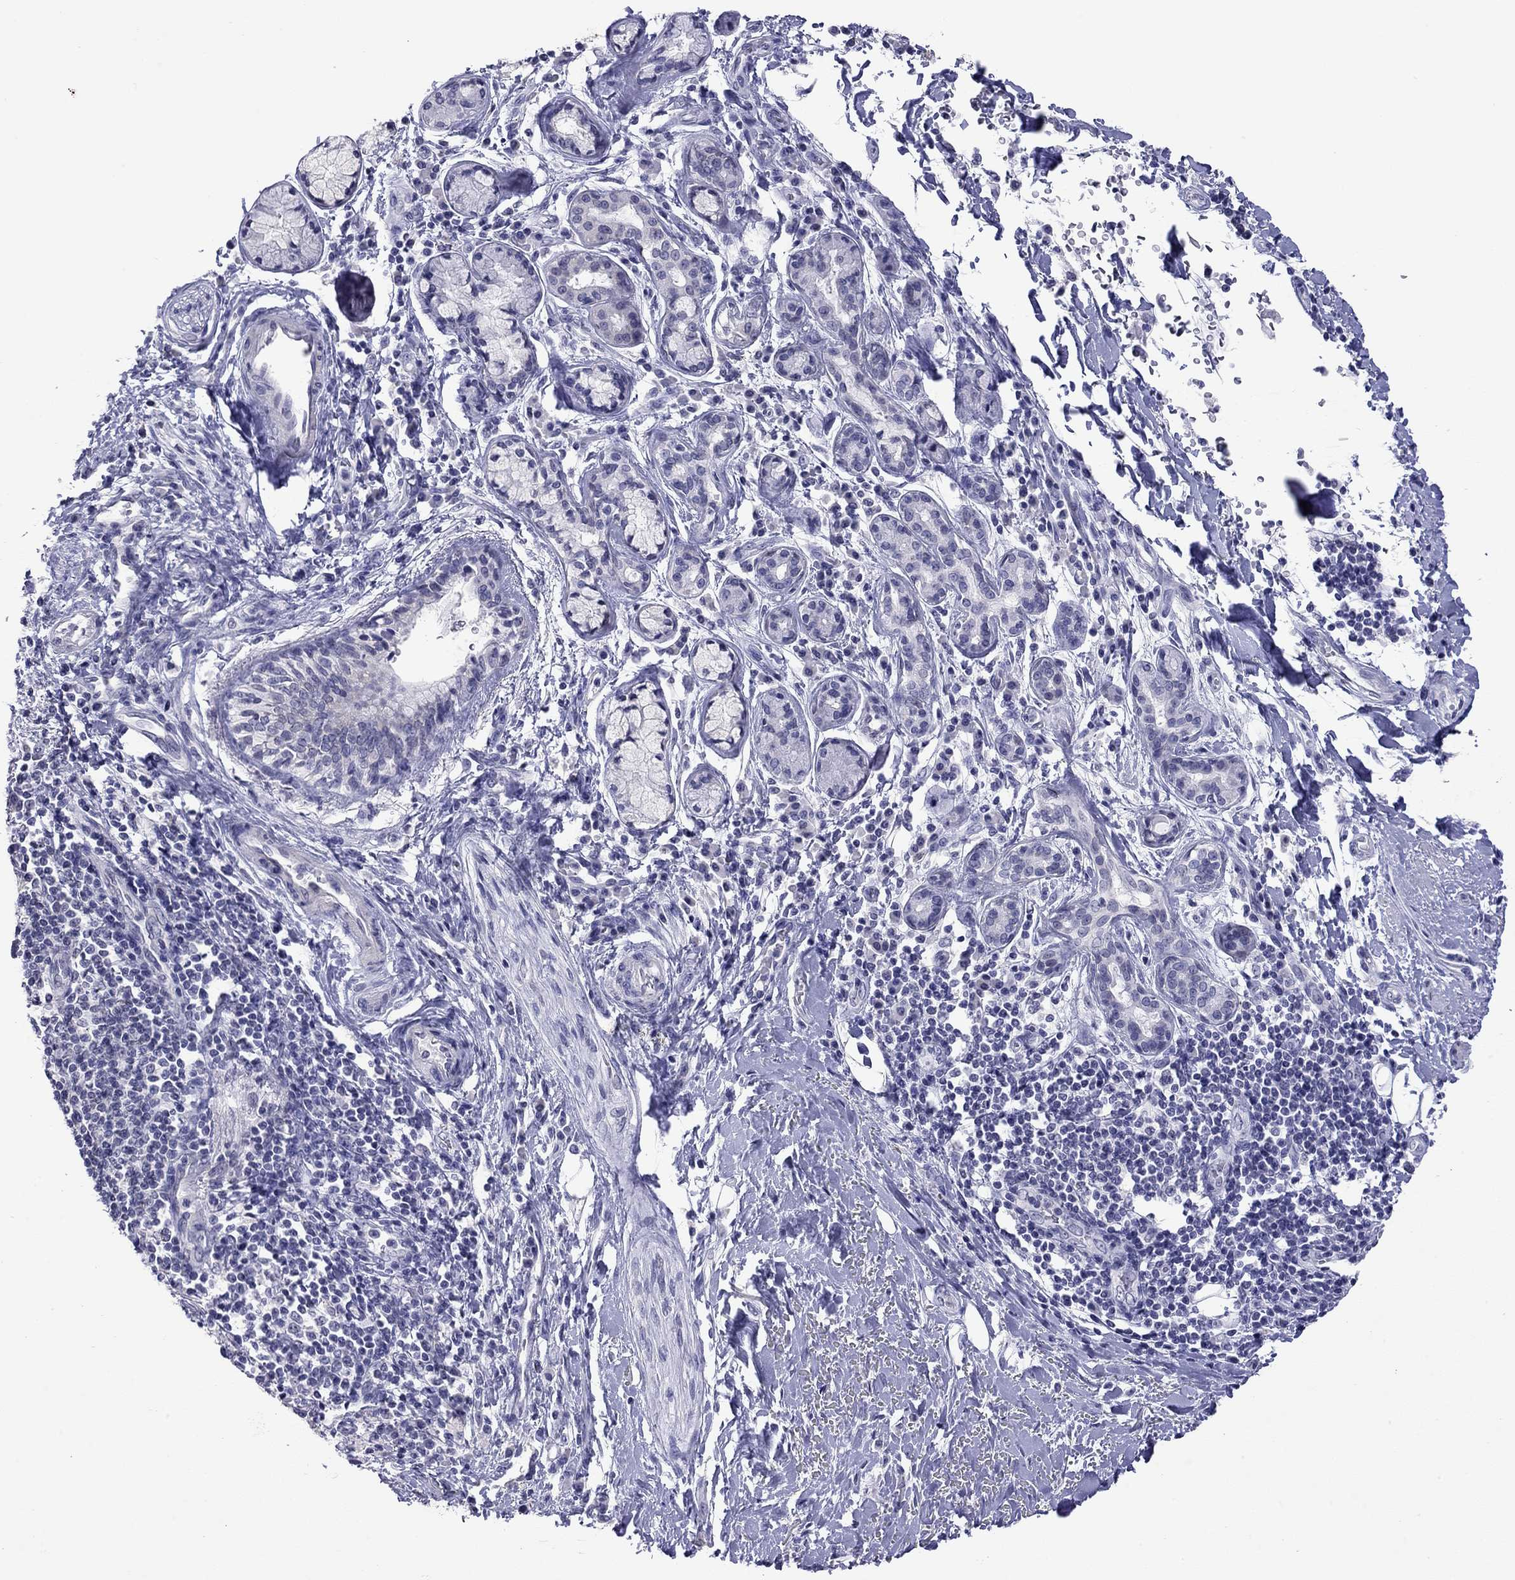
{"staining": {"intensity": "negative", "quantity": "none", "location": "none"}, "tissue": "bronchus", "cell_type": "Respiratory epithelial cells", "image_type": "normal", "snomed": [{"axis": "morphology", "description": "Normal tissue, NOS"}, {"axis": "morphology", "description": "Squamous cell carcinoma, NOS"}, {"axis": "topography", "description": "Bronchus"}, {"axis": "topography", "description": "Lung"}], "caption": "Immunohistochemistry (IHC) image of unremarkable bronchus: bronchus stained with DAB demonstrates no significant protein expression in respiratory epithelial cells. Nuclei are stained in blue.", "gene": "ARMC12", "patient": {"sex": "male", "age": 69}}